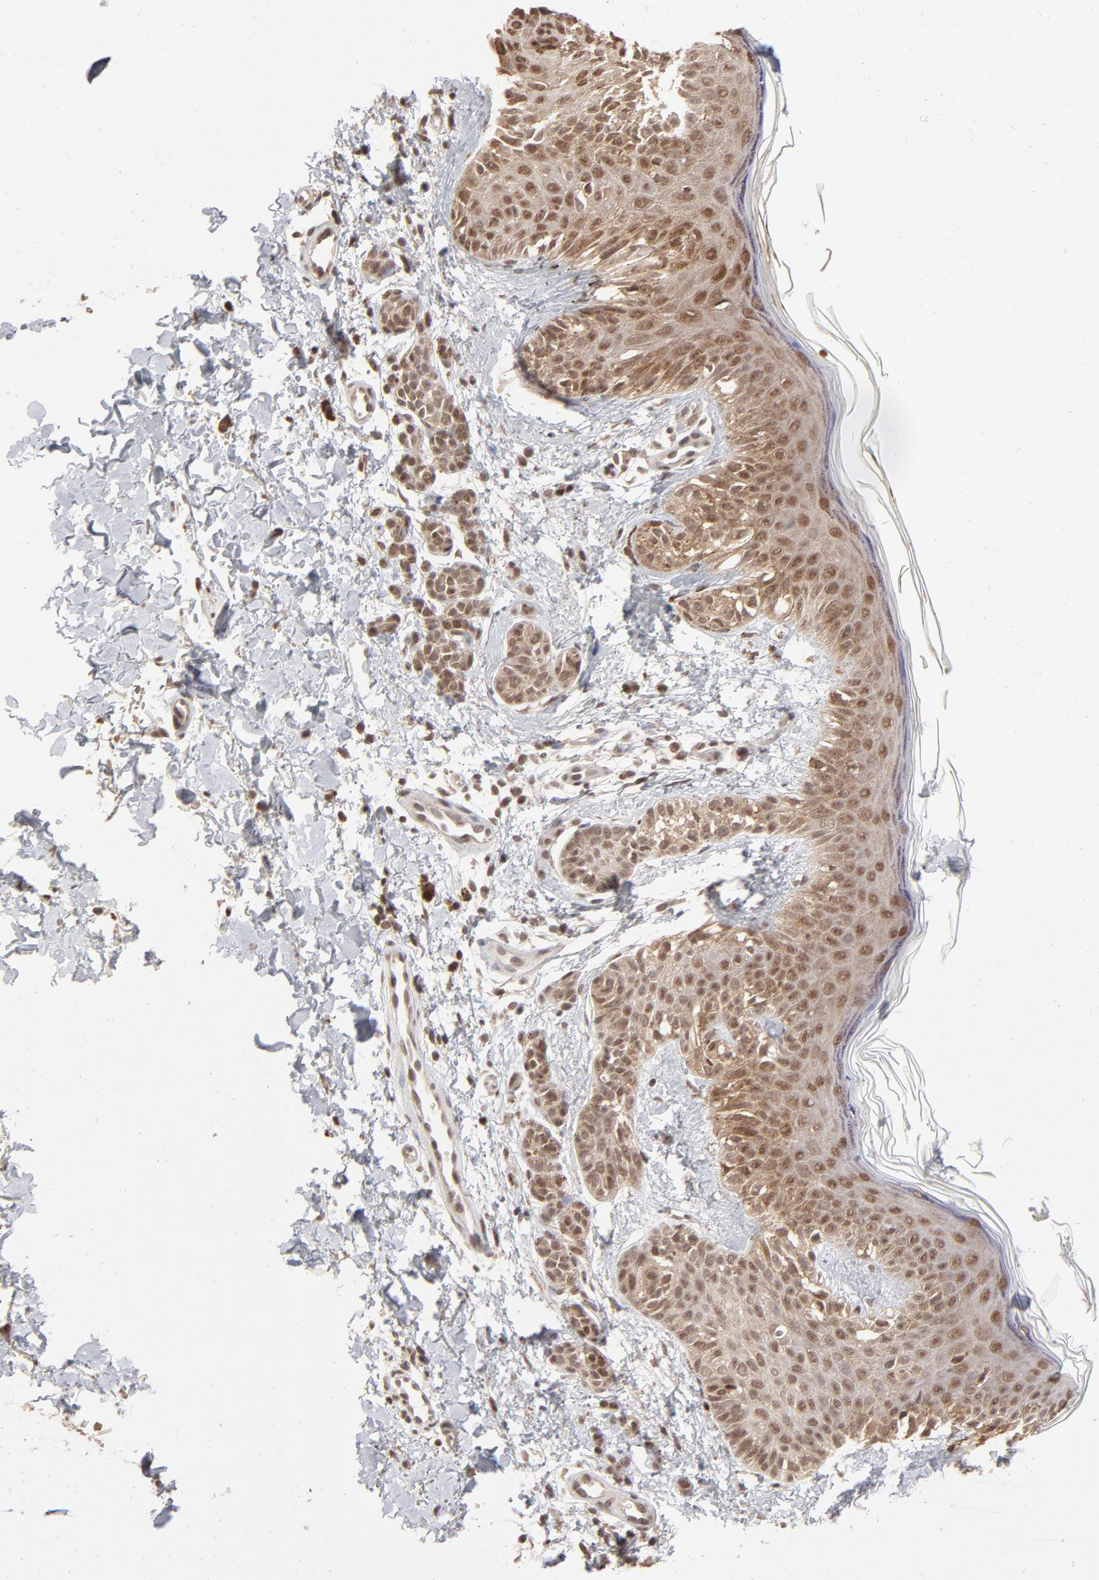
{"staining": {"intensity": "moderate", "quantity": ">75%", "location": "cytoplasmic/membranous,nuclear"}, "tissue": "melanoma", "cell_type": "Tumor cells", "image_type": "cancer", "snomed": [{"axis": "morphology", "description": "Normal tissue, NOS"}, {"axis": "morphology", "description": "Malignant melanoma, NOS"}, {"axis": "topography", "description": "Skin"}], "caption": "The image shows staining of malignant melanoma, revealing moderate cytoplasmic/membranous and nuclear protein expression (brown color) within tumor cells.", "gene": "ARIH1", "patient": {"sex": "male", "age": 83}}